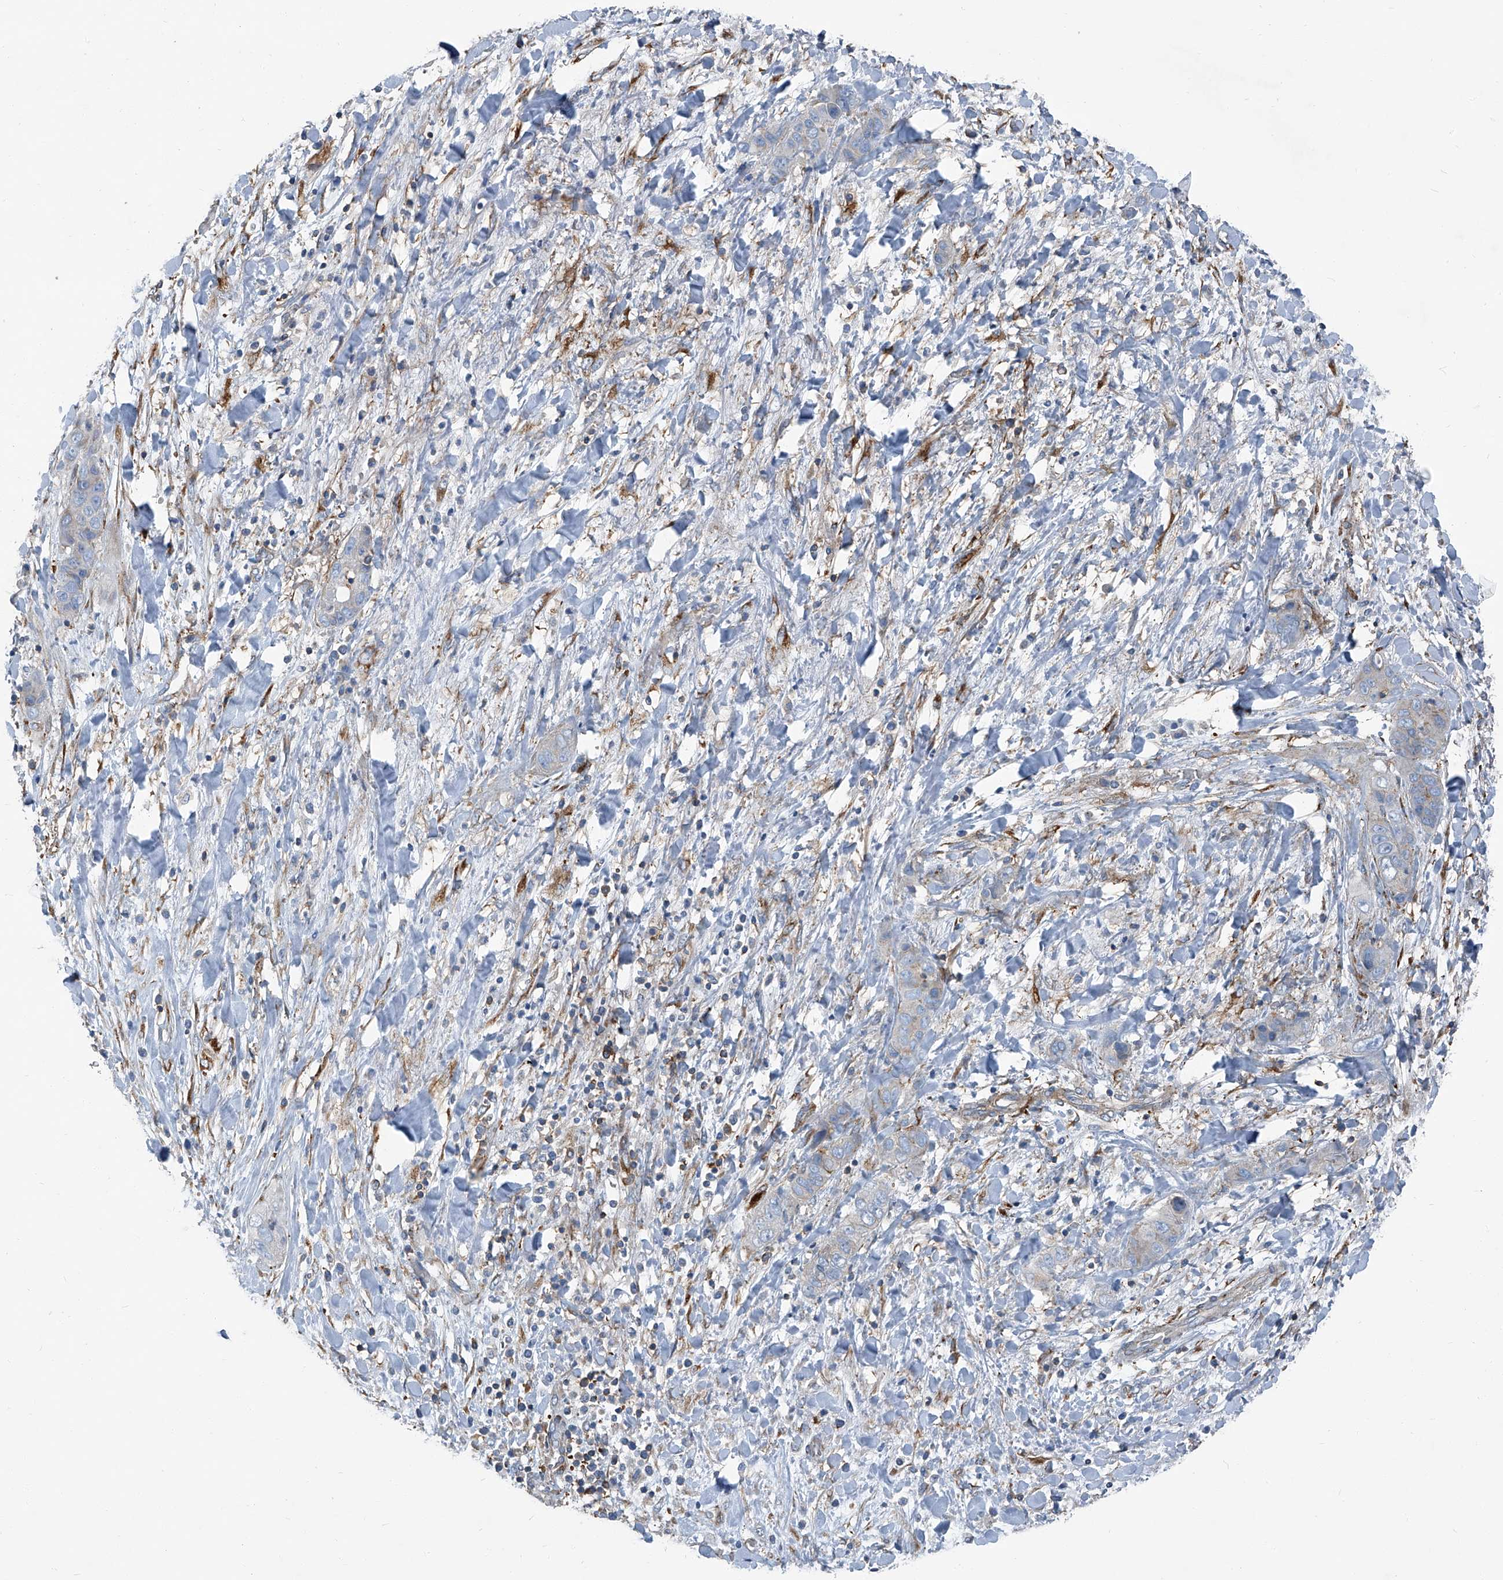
{"staining": {"intensity": "negative", "quantity": "none", "location": "none"}, "tissue": "liver cancer", "cell_type": "Tumor cells", "image_type": "cancer", "snomed": [{"axis": "morphology", "description": "Cholangiocarcinoma"}, {"axis": "topography", "description": "Liver"}], "caption": "Histopathology image shows no protein expression in tumor cells of liver cholangiocarcinoma tissue.", "gene": "SEPTIN7", "patient": {"sex": "female", "age": 52}}